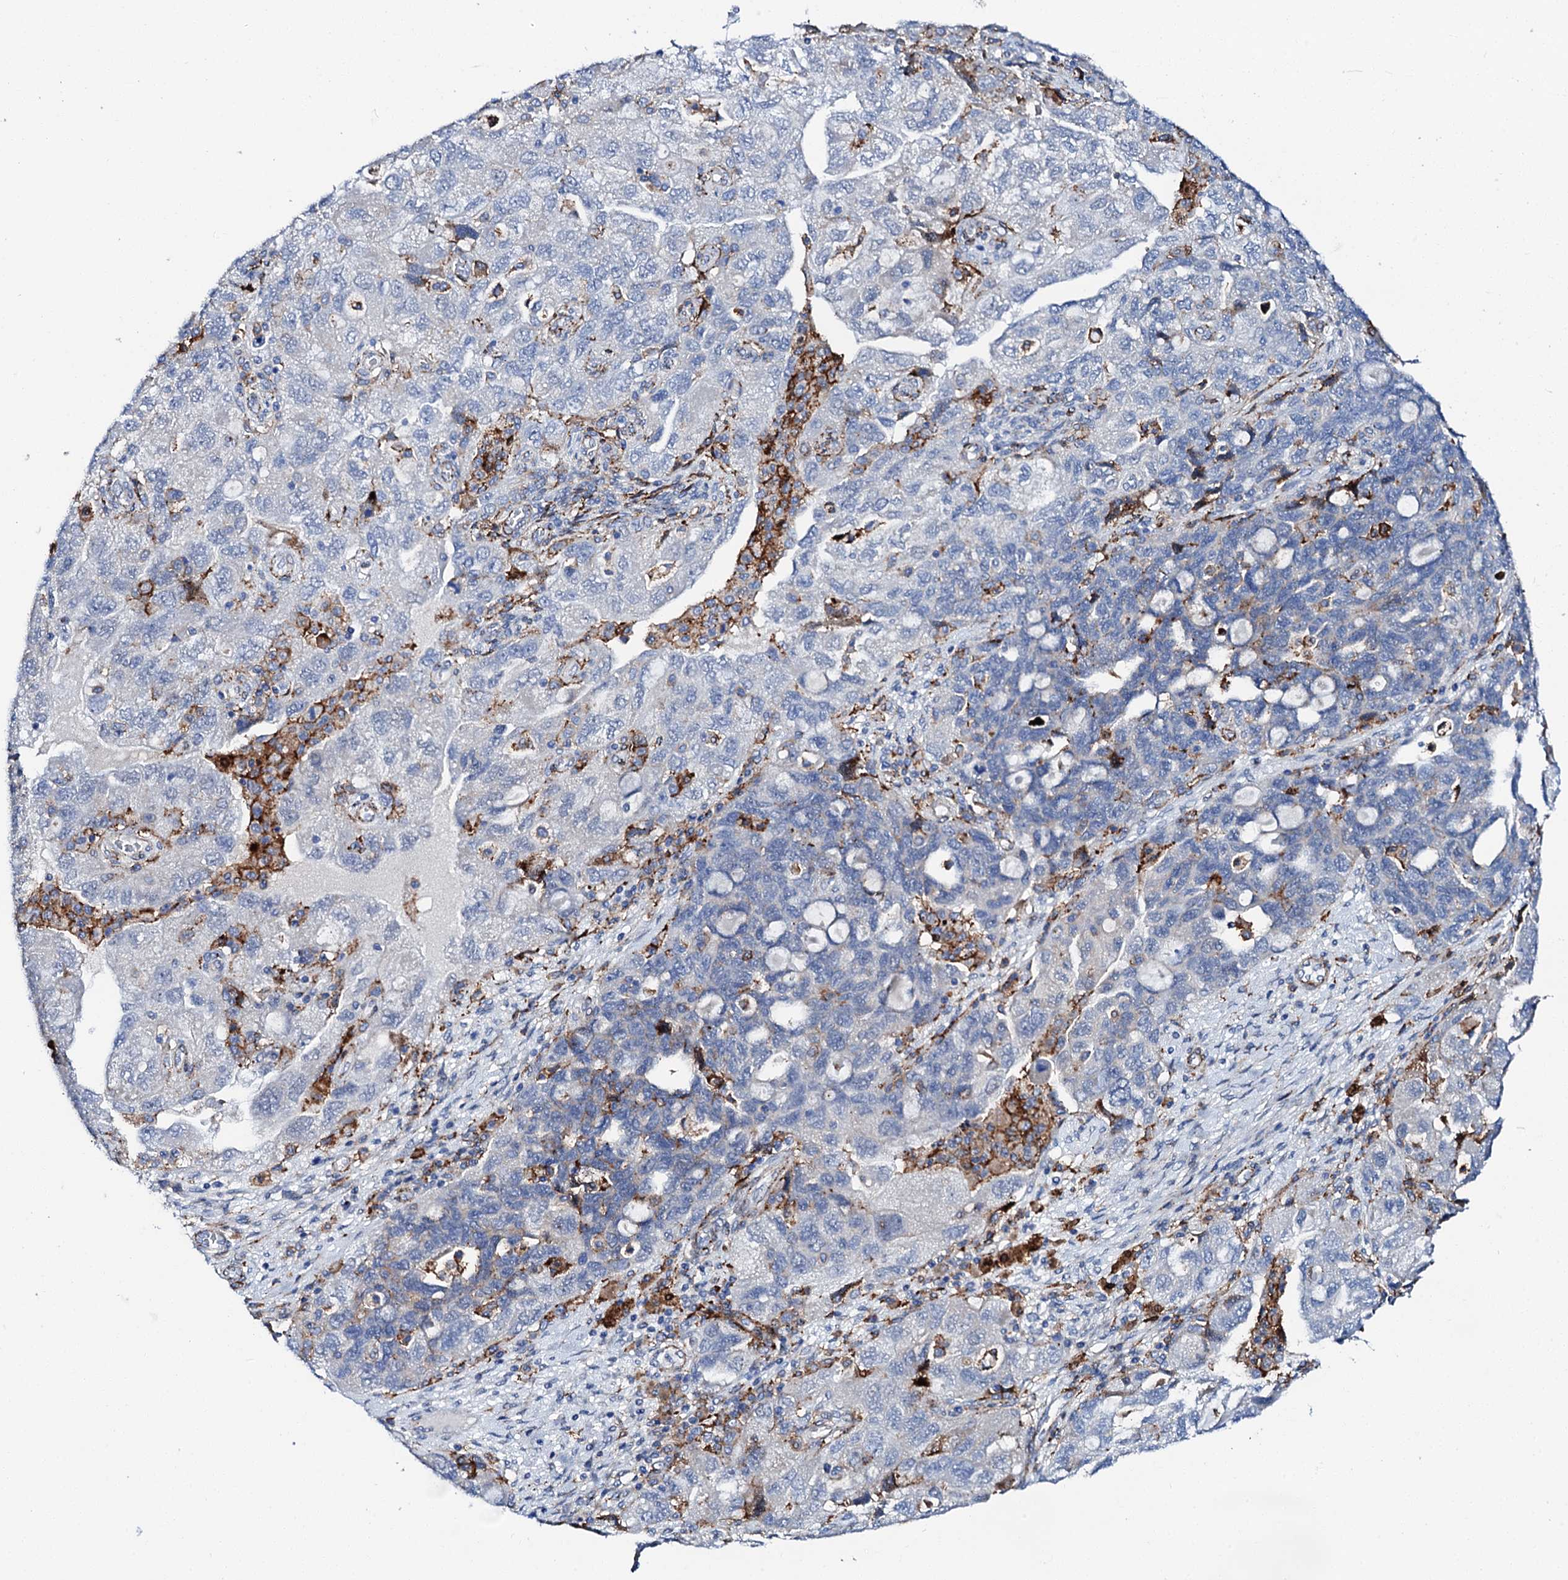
{"staining": {"intensity": "strong", "quantity": "<25%", "location": "cytoplasmic/membranous"}, "tissue": "ovarian cancer", "cell_type": "Tumor cells", "image_type": "cancer", "snomed": [{"axis": "morphology", "description": "Carcinoma, endometroid"}, {"axis": "topography", "description": "Ovary"}], "caption": "Immunohistochemical staining of endometroid carcinoma (ovarian) demonstrates strong cytoplasmic/membranous protein expression in about <25% of tumor cells. The protein of interest is stained brown, and the nuclei are stained in blue (DAB (3,3'-diaminobenzidine) IHC with brightfield microscopy, high magnification).", "gene": "MED13L", "patient": {"sex": "female", "age": 51}}